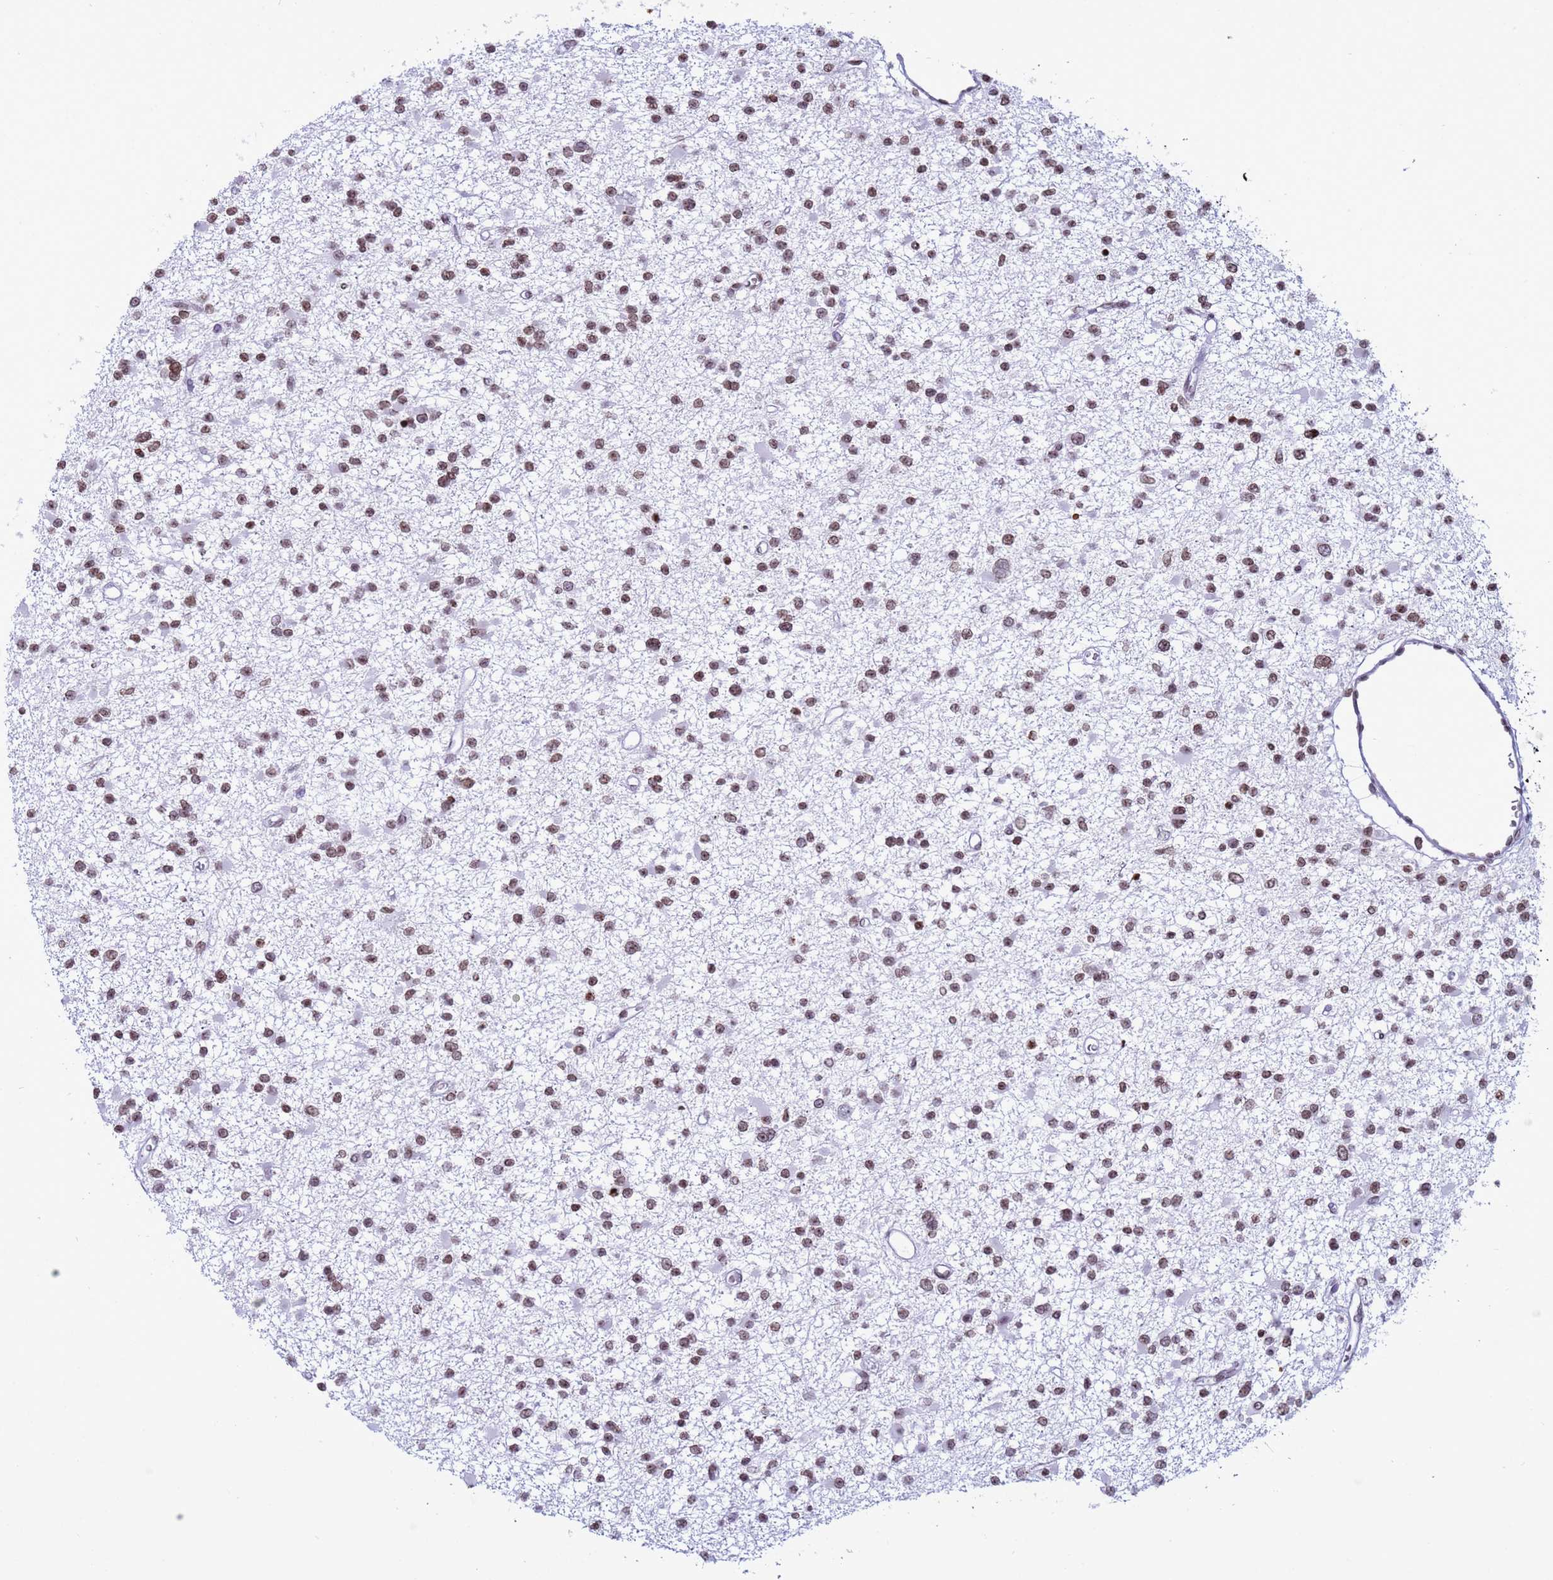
{"staining": {"intensity": "moderate", "quantity": ">75%", "location": "nuclear"}, "tissue": "glioma", "cell_type": "Tumor cells", "image_type": "cancer", "snomed": [{"axis": "morphology", "description": "Glioma, malignant, Low grade"}, {"axis": "topography", "description": "Brain"}], "caption": "High-power microscopy captured an IHC histopathology image of glioma, revealing moderate nuclear expression in approximately >75% of tumor cells. The staining is performed using DAB brown chromogen to label protein expression. The nuclei are counter-stained blue using hematoxylin.", "gene": "H4C8", "patient": {"sex": "female", "age": 22}}